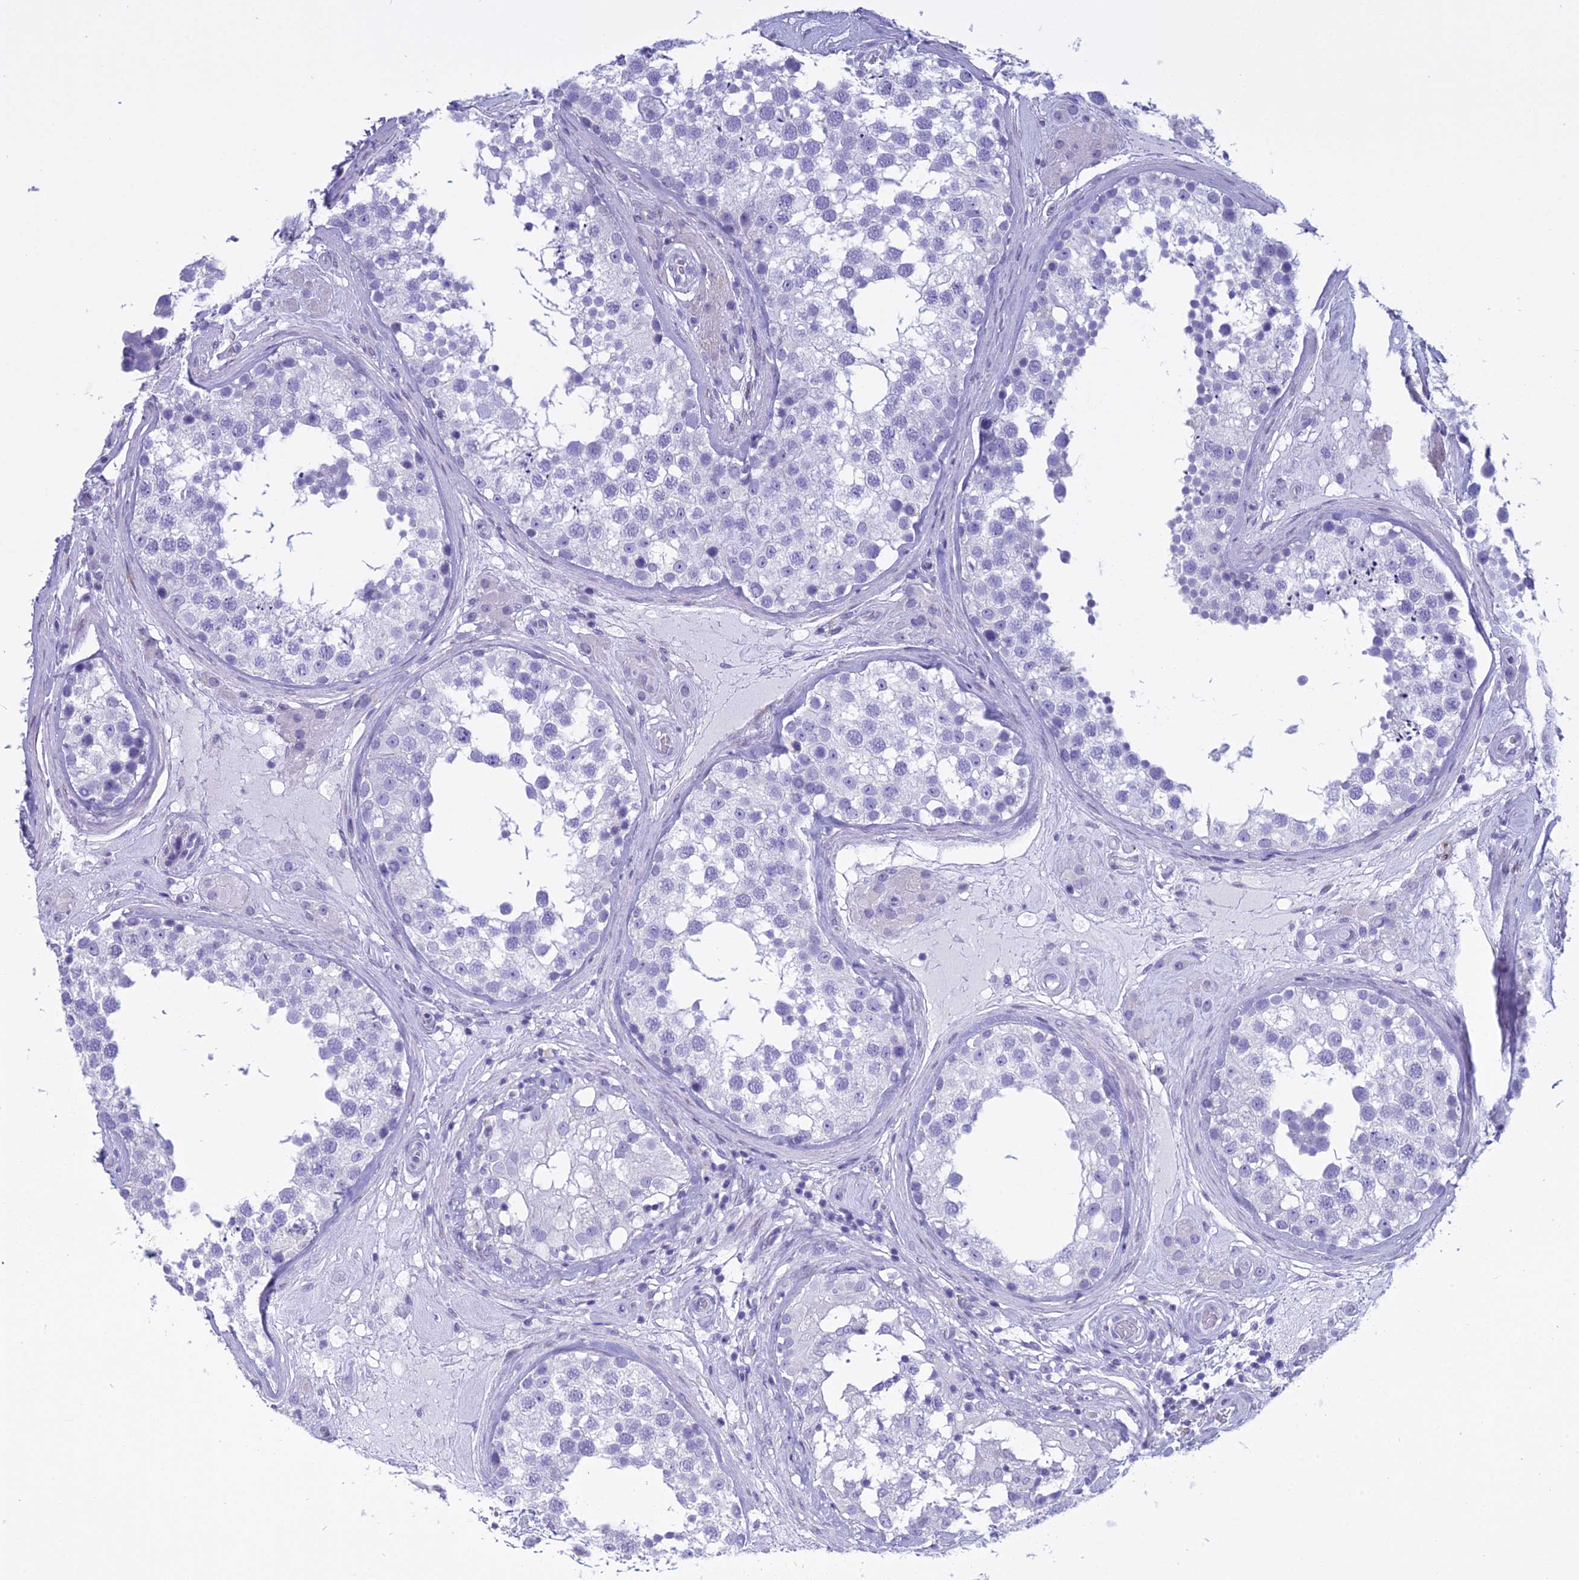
{"staining": {"intensity": "negative", "quantity": "none", "location": "none"}, "tissue": "testis", "cell_type": "Cells in seminiferous ducts", "image_type": "normal", "snomed": [{"axis": "morphology", "description": "Normal tissue, NOS"}, {"axis": "topography", "description": "Testis"}], "caption": "There is no significant staining in cells in seminiferous ducts of testis. (Brightfield microscopy of DAB (3,3'-diaminobenzidine) immunohistochemistry (IHC) at high magnification).", "gene": "MAP6", "patient": {"sex": "male", "age": 46}}